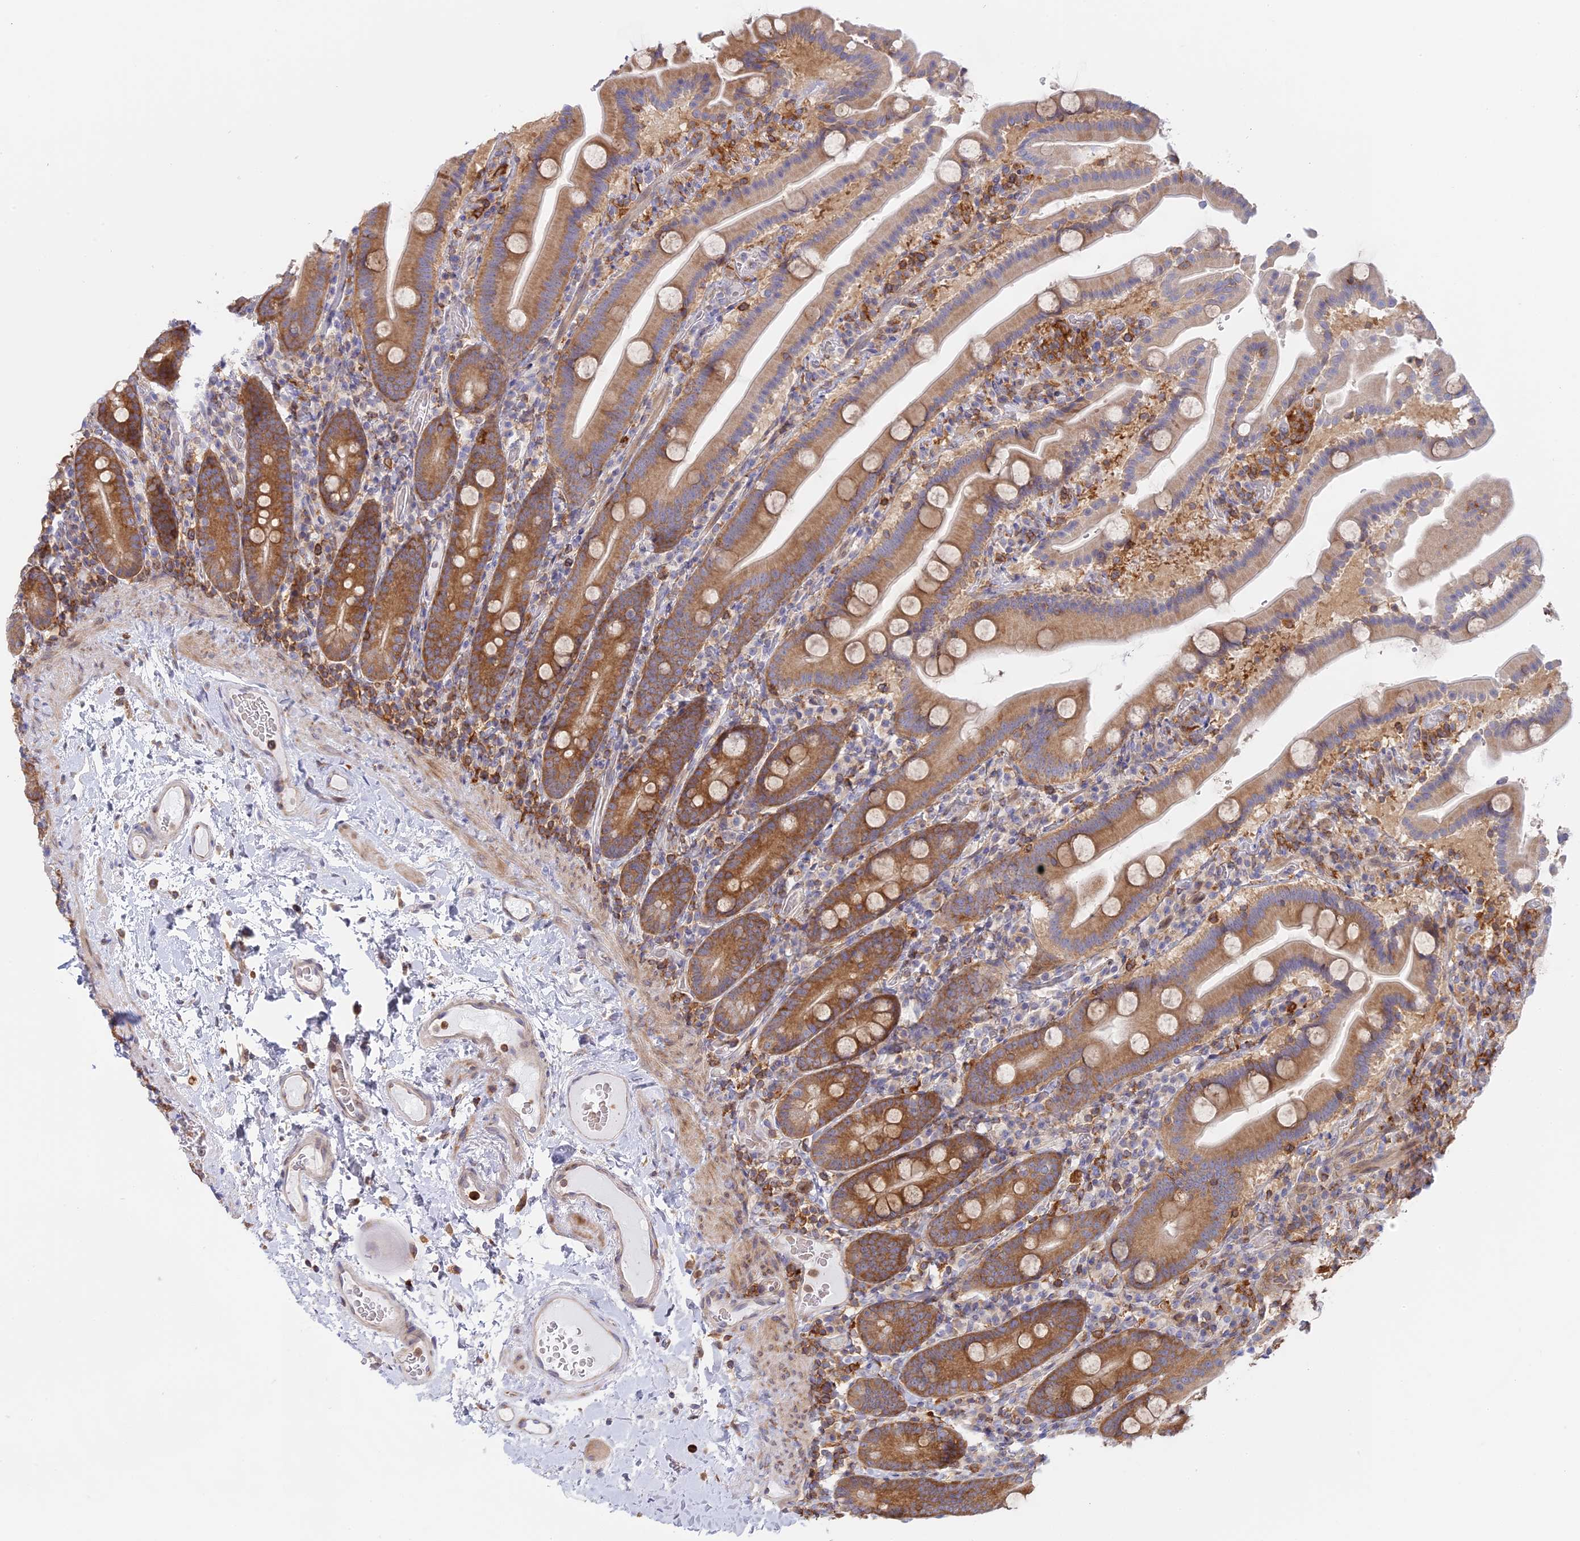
{"staining": {"intensity": "moderate", "quantity": ">75%", "location": "cytoplasmic/membranous"}, "tissue": "duodenum", "cell_type": "Glandular cells", "image_type": "normal", "snomed": [{"axis": "morphology", "description": "Normal tissue, NOS"}, {"axis": "topography", "description": "Duodenum"}], "caption": "Benign duodenum demonstrates moderate cytoplasmic/membranous staining in approximately >75% of glandular cells.", "gene": "GMIP", "patient": {"sex": "male", "age": 55}}